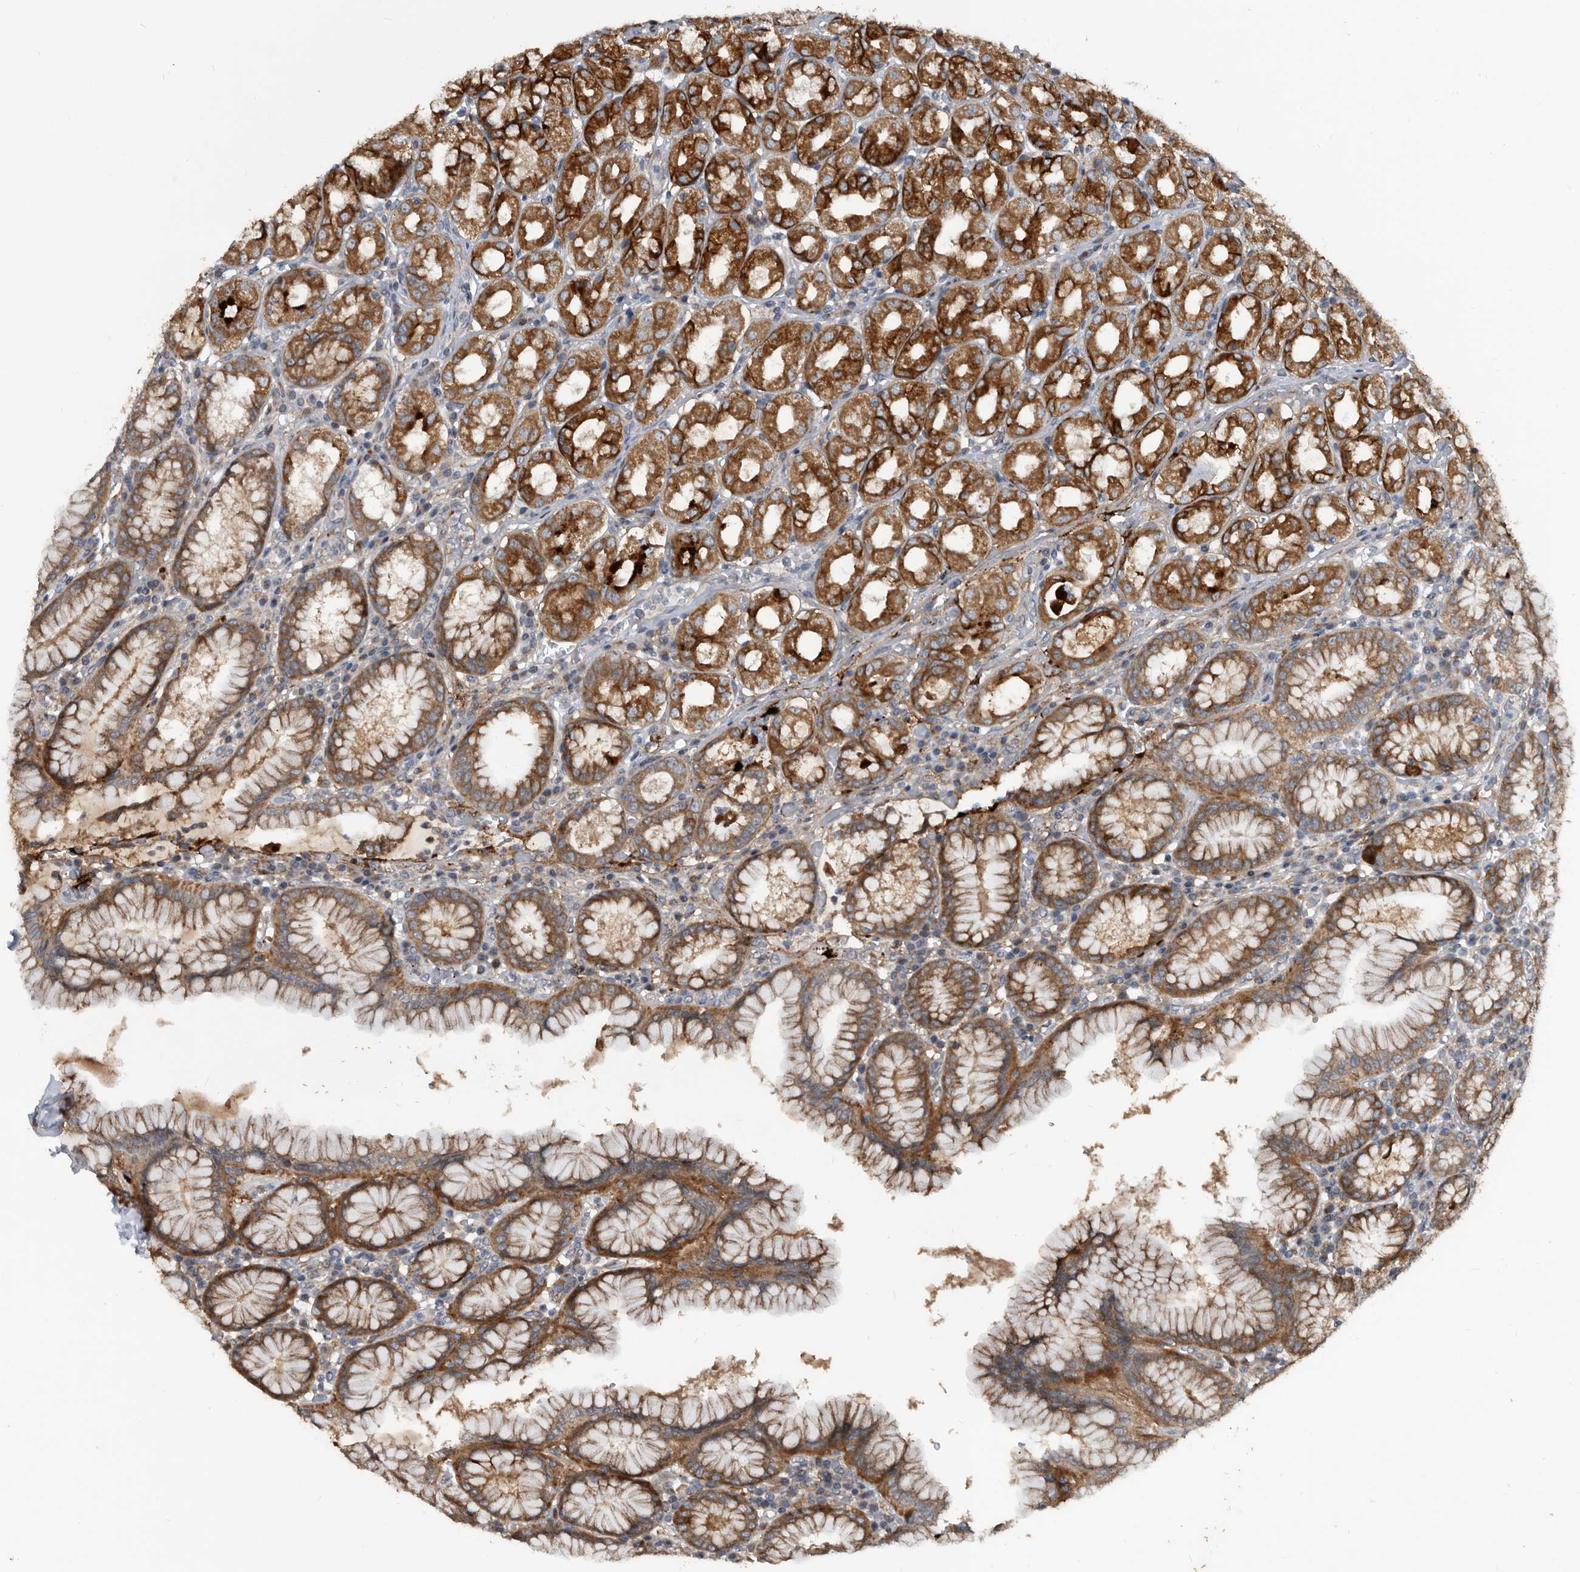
{"staining": {"intensity": "strong", "quantity": ">75%", "location": "cytoplasmic/membranous"}, "tissue": "stomach", "cell_type": "Glandular cells", "image_type": "normal", "snomed": [{"axis": "morphology", "description": "Normal tissue, NOS"}, {"axis": "topography", "description": "Stomach"}, {"axis": "topography", "description": "Stomach, lower"}], "caption": "Strong cytoplasmic/membranous expression for a protein is seen in about >75% of glandular cells of normal stomach using immunohistochemistry.", "gene": "PI15", "patient": {"sex": "female", "age": 56}}